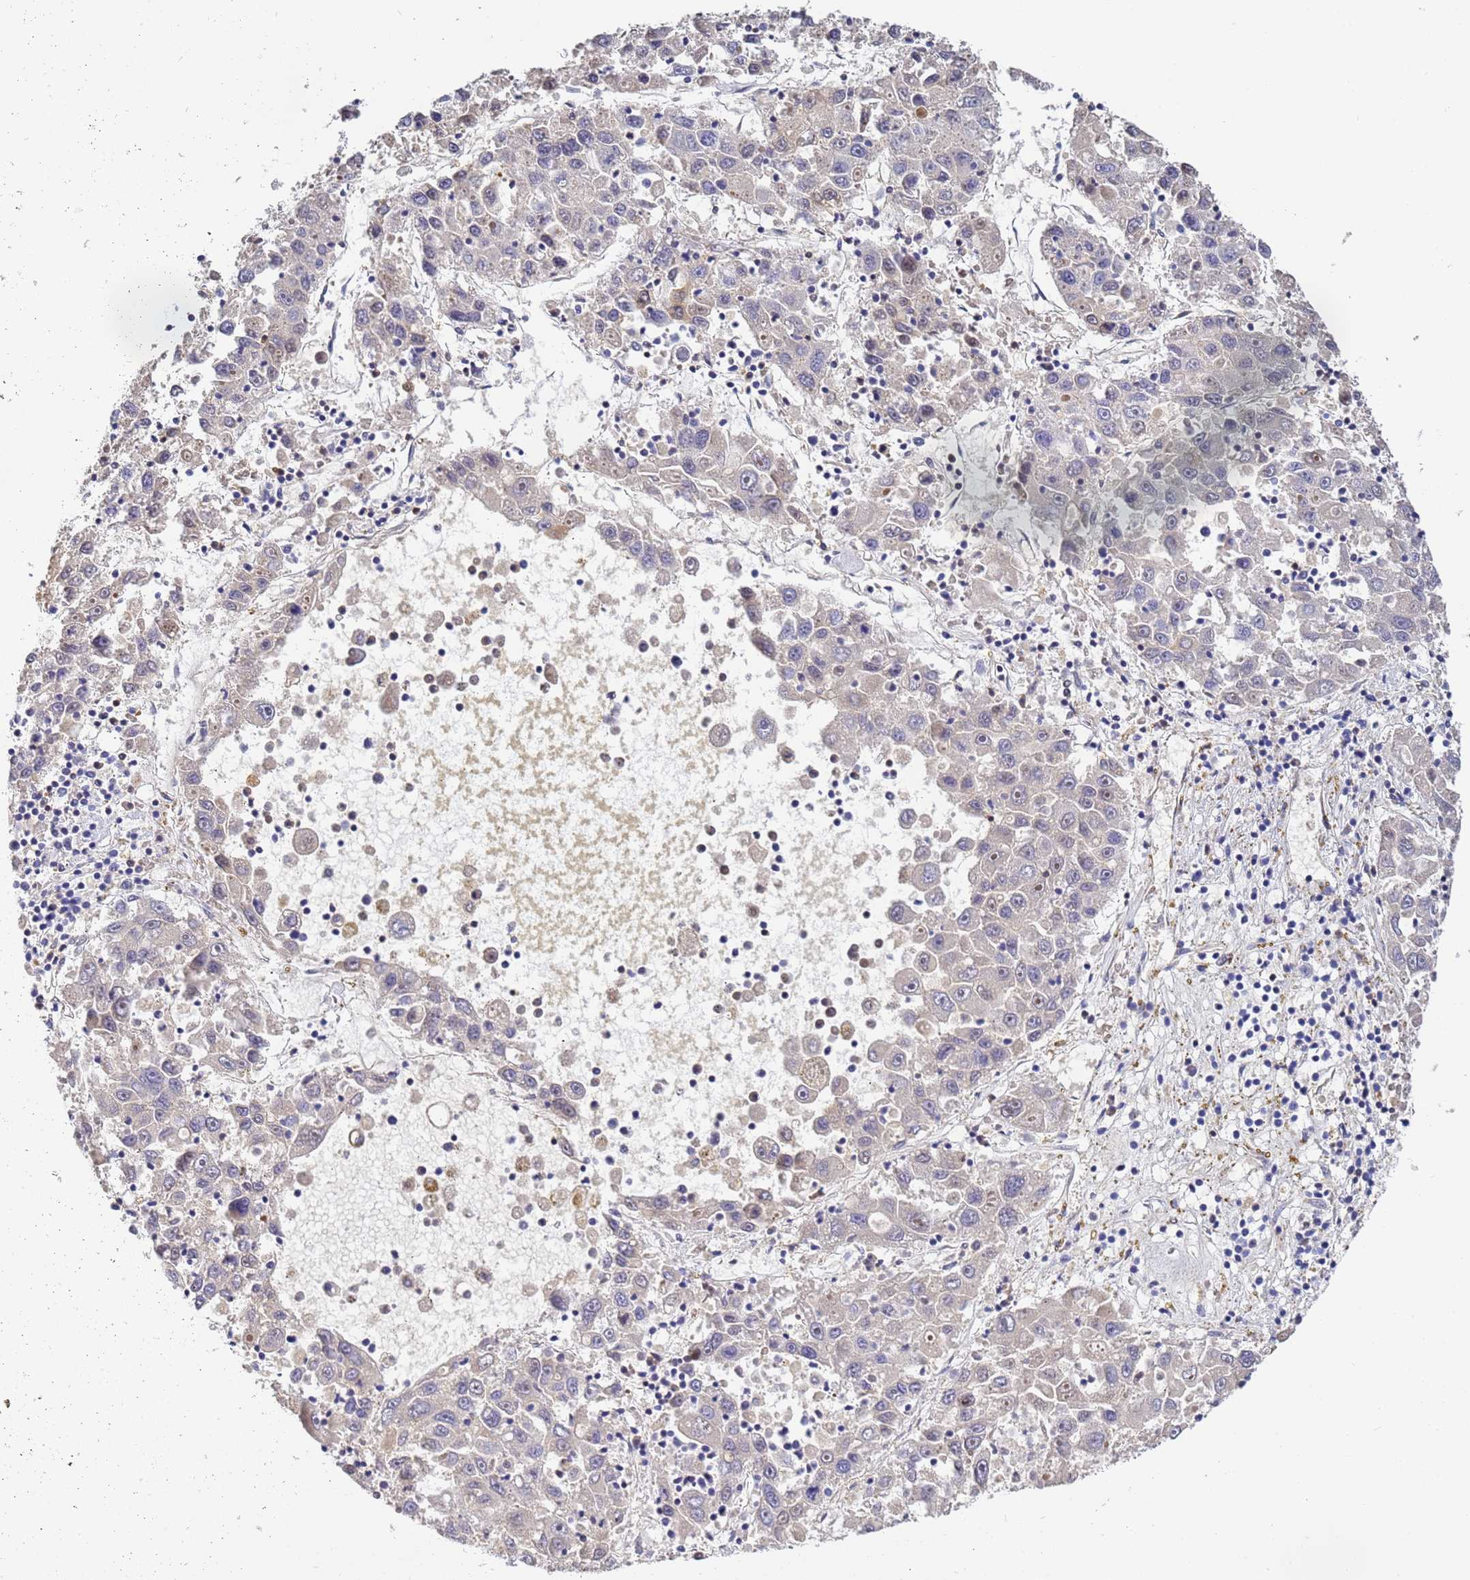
{"staining": {"intensity": "weak", "quantity": "<25%", "location": "cytoplasmic/membranous"}, "tissue": "liver cancer", "cell_type": "Tumor cells", "image_type": "cancer", "snomed": [{"axis": "morphology", "description": "Carcinoma, Hepatocellular, NOS"}, {"axis": "topography", "description": "Liver"}], "caption": "Immunohistochemistry micrograph of neoplastic tissue: human liver cancer stained with DAB (3,3'-diaminobenzidine) demonstrates no significant protein expression in tumor cells. Brightfield microscopy of immunohistochemistry (IHC) stained with DAB (brown) and hematoxylin (blue), captured at high magnification.", "gene": "CFH", "patient": {"sex": "male", "age": 49}}